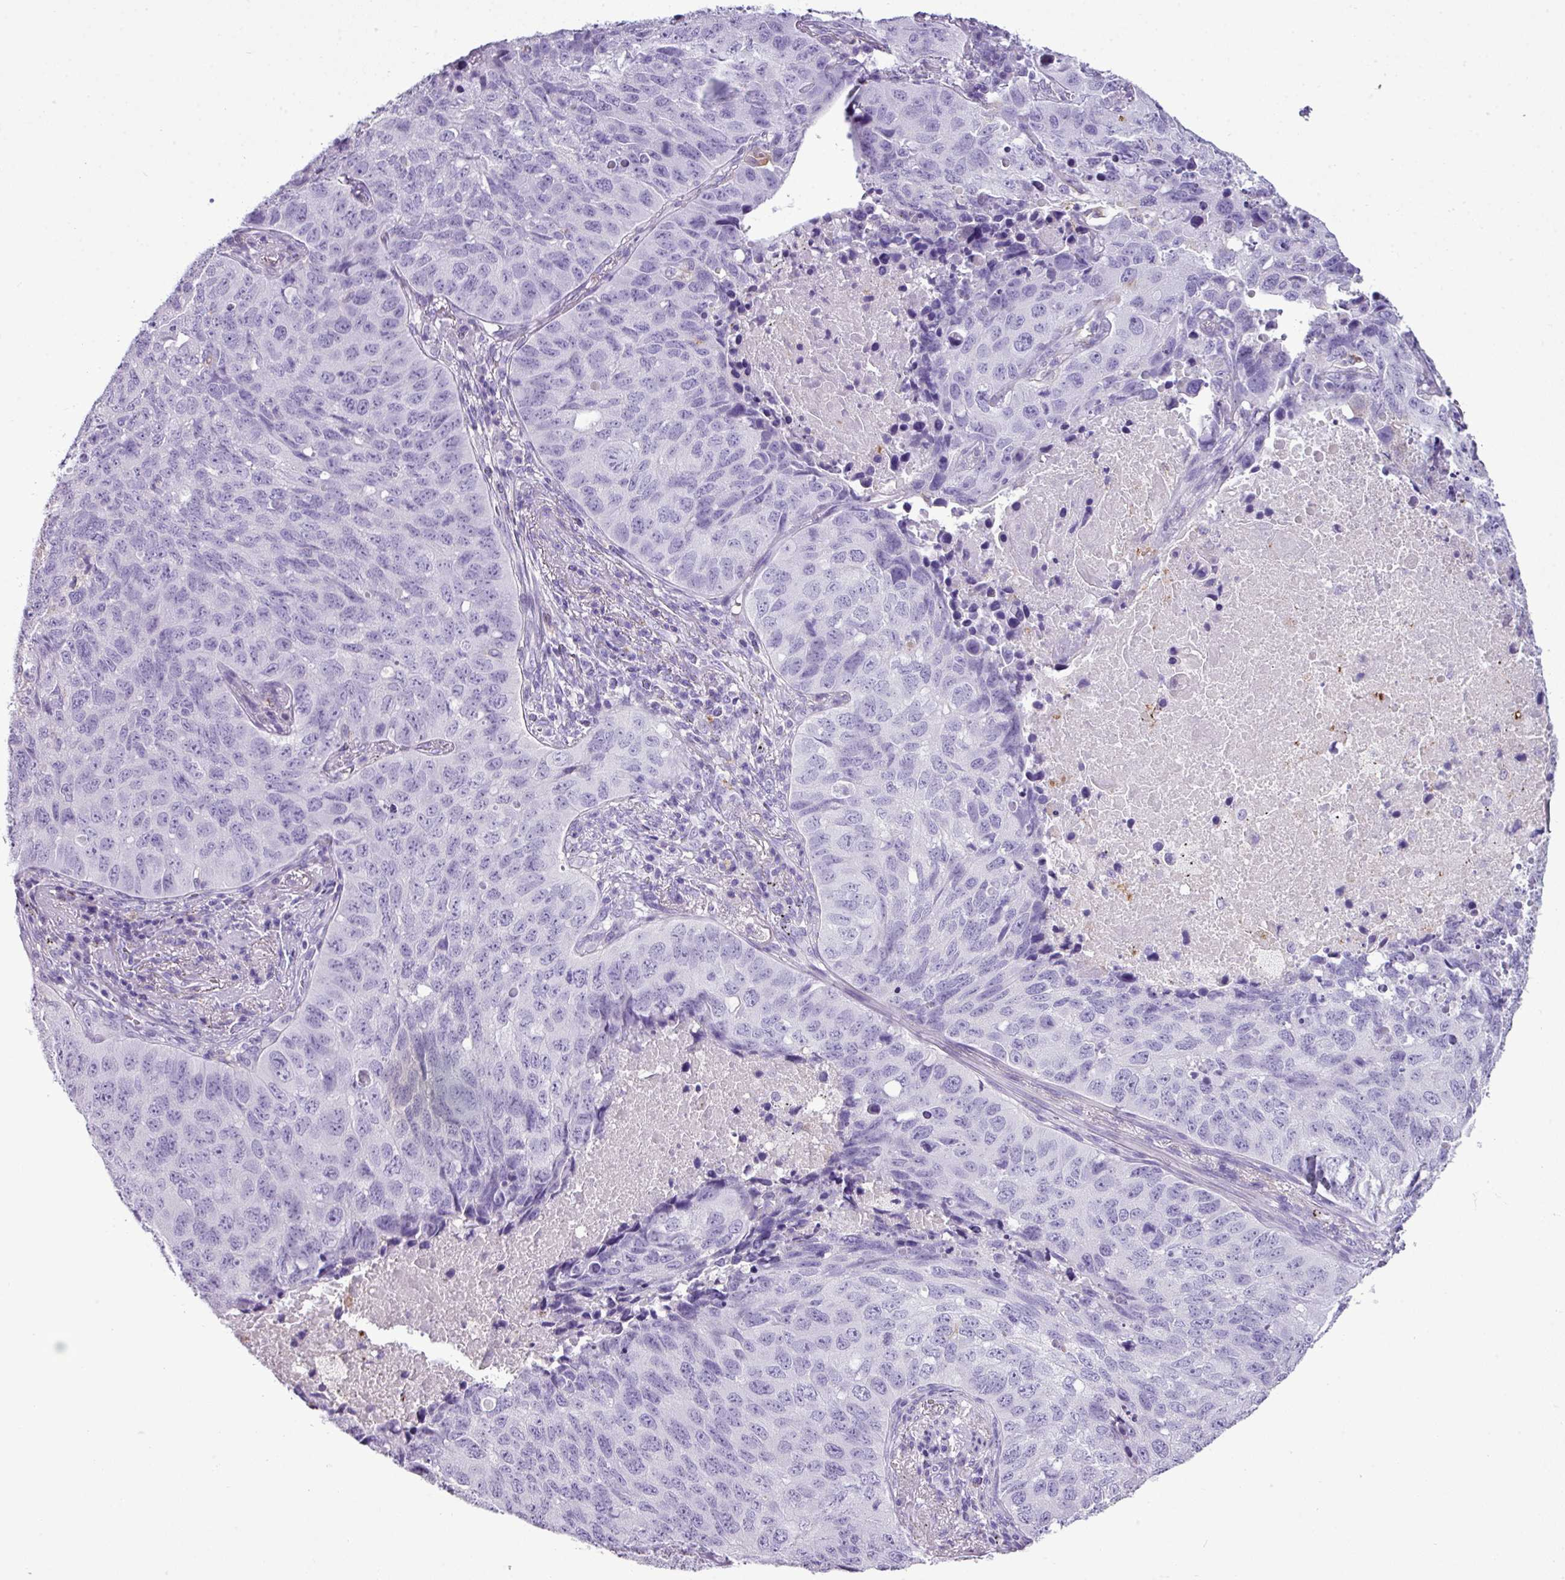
{"staining": {"intensity": "negative", "quantity": "none", "location": "none"}, "tissue": "lung cancer", "cell_type": "Tumor cells", "image_type": "cancer", "snomed": [{"axis": "morphology", "description": "Squamous cell carcinoma, NOS"}, {"axis": "topography", "description": "Lung"}], "caption": "IHC of human lung squamous cell carcinoma demonstrates no positivity in tumor cells.", "gene": "RBMXL2", "patient": {"sex": "male", "age": 60}}